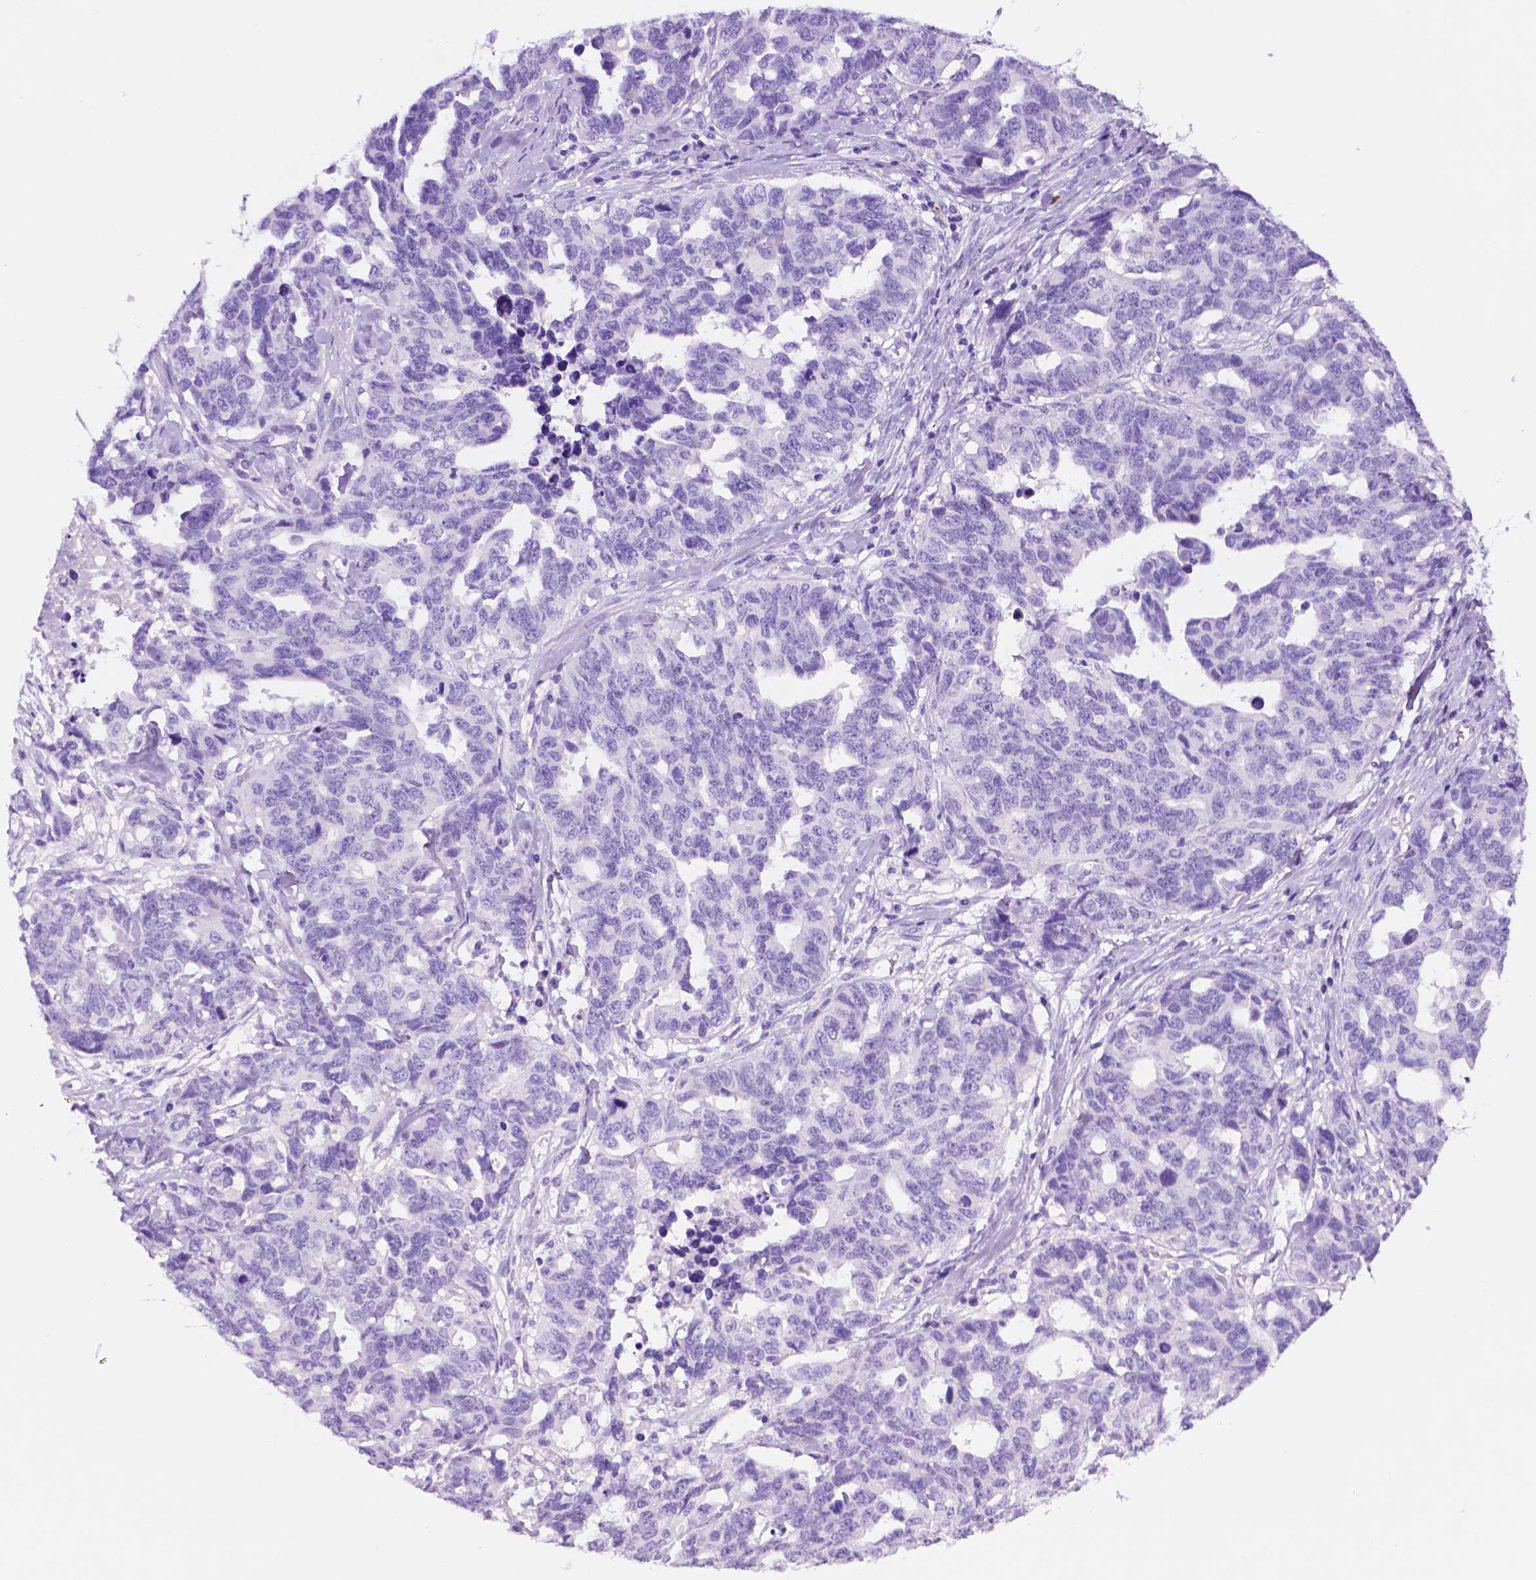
{"staining": {"intensity": "negative", "quantity": "none", "location": "none"}, "tissue": "ovarian cancer", "cell_type": "Tumor cells", "image_type": "cancer", "snomed": [{"axis": "morphology", "description": "Cystadenocarcinoma, serous, NOS"}, {"axis": "topography", "description": "Ovary"}], "caption": "The IHC micrograph has no significant positivity in tumor cells of serous cystadenocarcinoma (ovarian) tissue.", "gene": "FOXB2", "patient": {"sex": "female", "age": 69}}